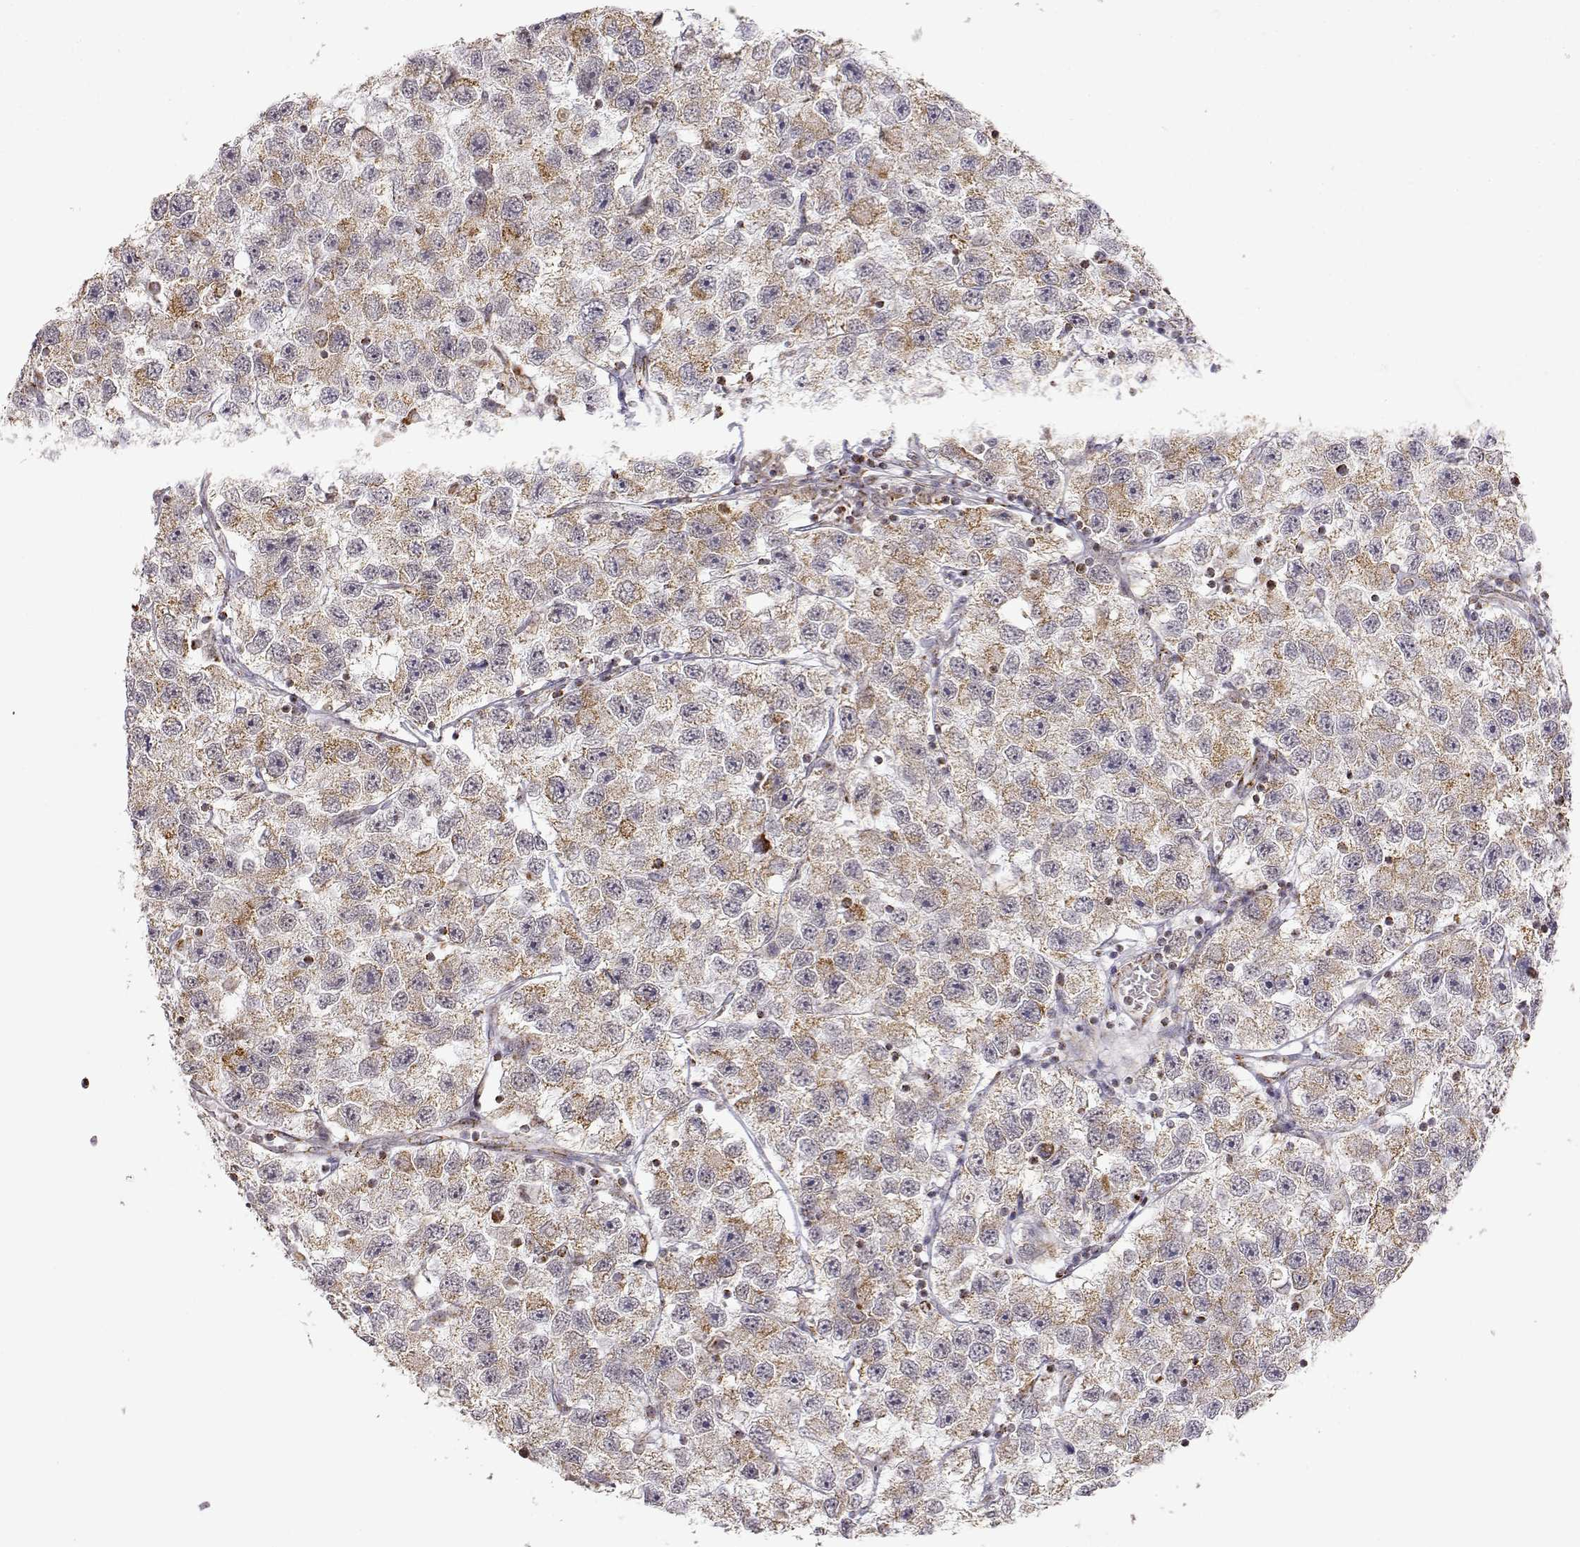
{"staining": {"intensity": "weak", "quantity": ">75%", "location": "cytoplasmic/membranous"}, "tissue": "testis cancer", "cell_type": "Tumor cells", "image_type": "cancer", "snomed": [{"axis": "morphology", "description": "Seminoma, NOS"}, {"axis": "topography", "description": "Testis"}], "caption": "Testis cancer stained with a protein marker reveals weak staining in tumor cells.", "gene": "EXOG", "patient": {"sex": "male", "age": 26}}